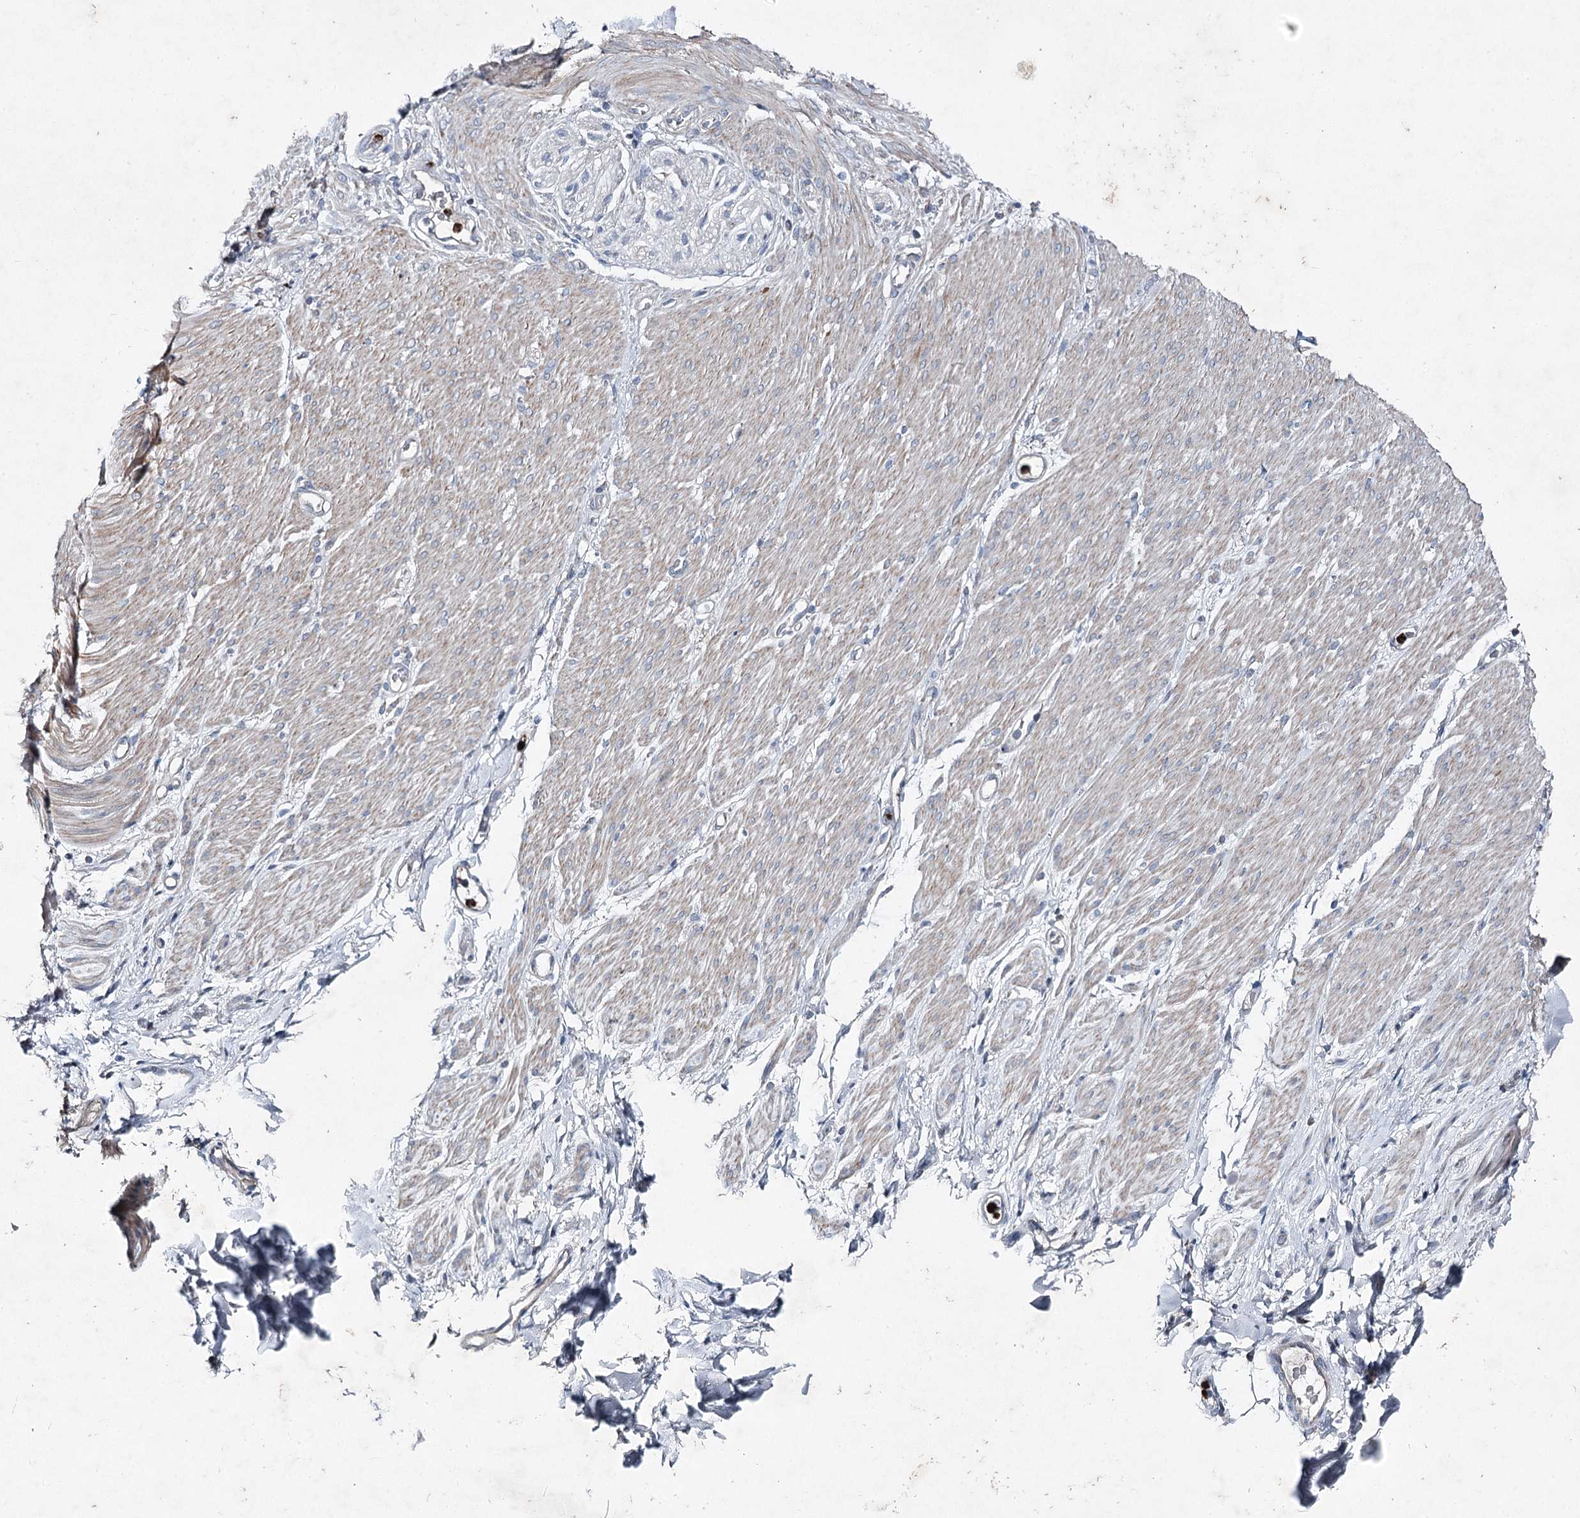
{"staining": {"intensity": "negative", "quantity": "none", "location": "none"}, "tissue": "adipose tissue", "cell_type": "Adipocytes", "image_type": "normal", "snomed": [{"axis": "morphology", "description": "Normal tissue, NOS"}, {"axis": "topography", "description": "Colon"}, {"axis": "topography", "description": "Peripheral nerve tissue"}], "caption": "Adipose tissue stained for a protein using IHC displays no expression adipocytes.", "gene": "ENSG00000285330", "patient": {"sex": "female", "age": 61}}